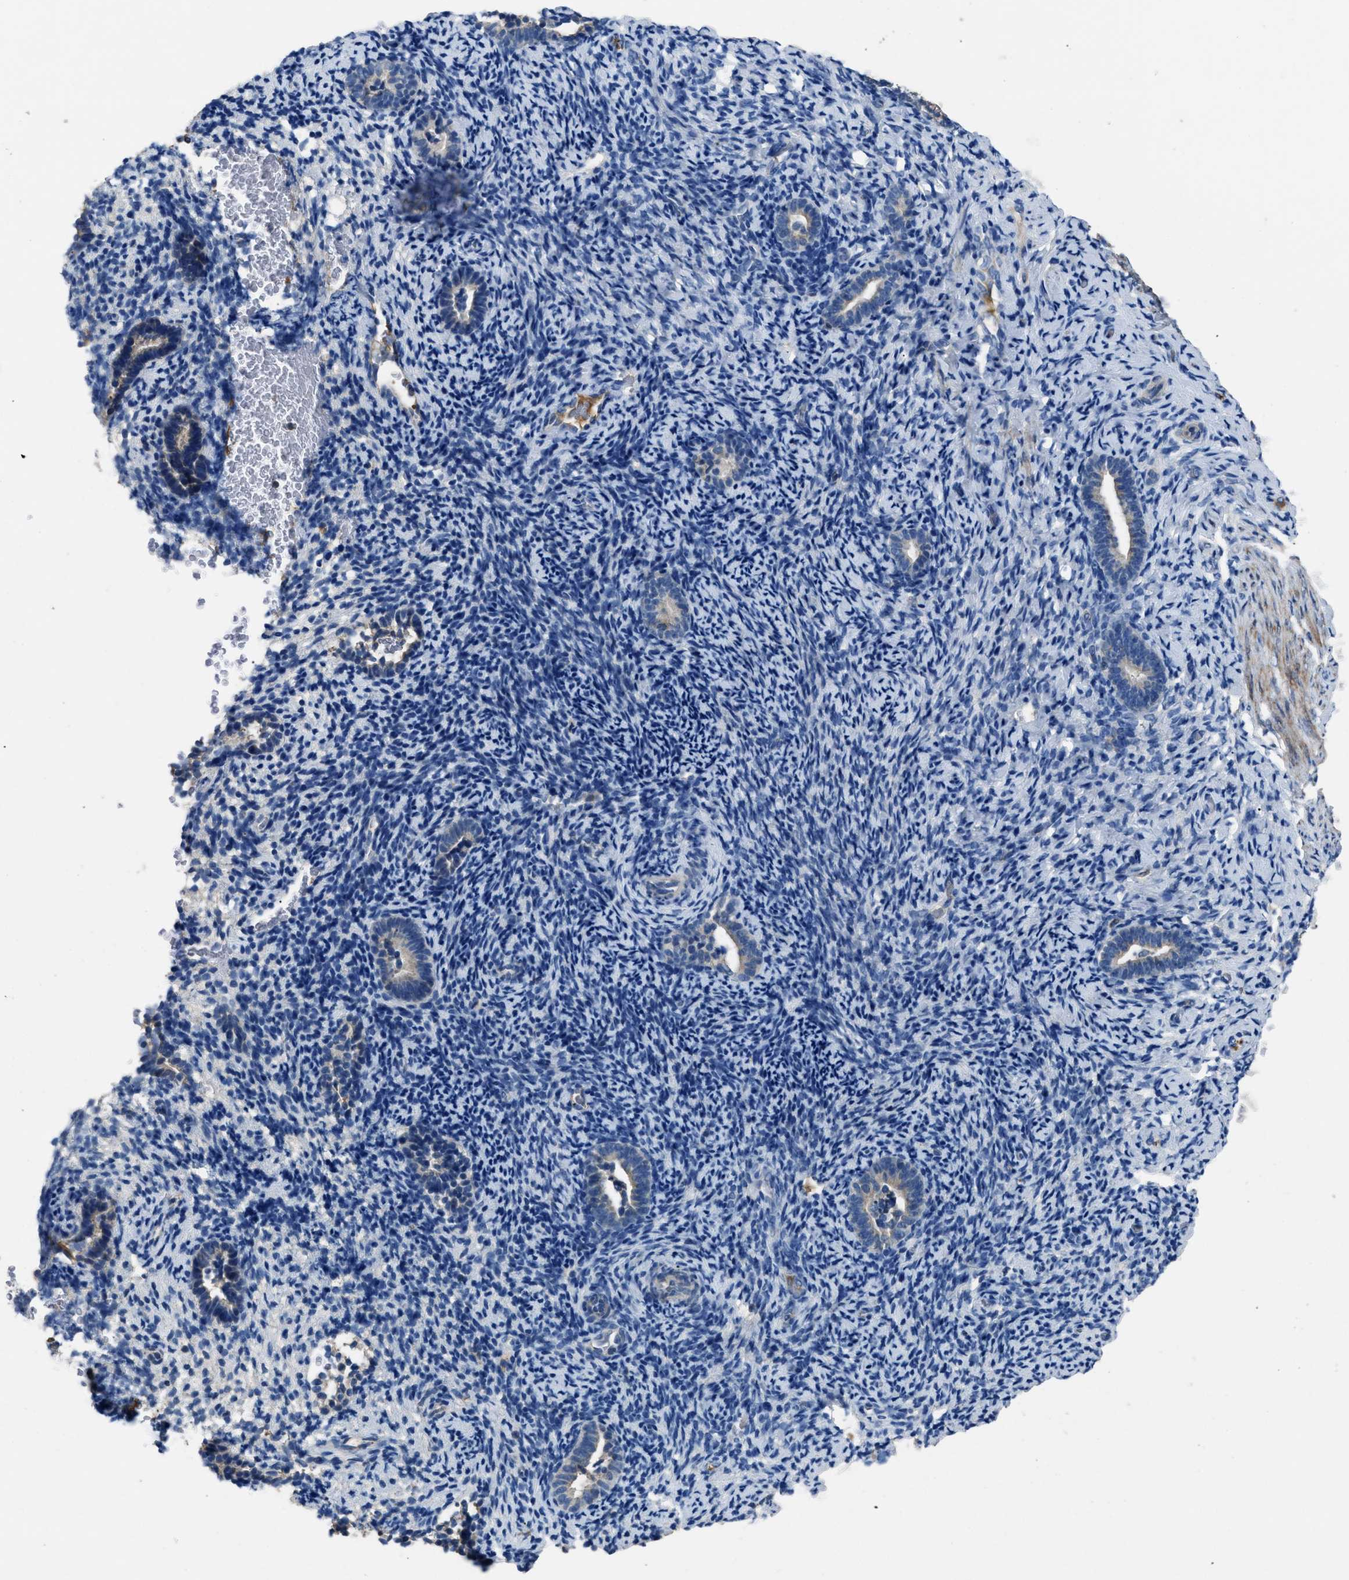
{"staining": {"intensity": "negative", "quantity": "none", "location": "none"}, "tissue": "endometrium", "cell_type": "Cells in endometrial stroma", "image_type": "normal", "snomed": [{"axis": "morphology", "description": "Normal tissue, NOS"}, {"axis": "topography", "description": "Endometrium"}], "caption": "Immunohistochemical staining of benign human endometrium reveals no significant positivity in cells in endometrial stroma.", "gene": "SGCZ", "patient": {"sex": "female", "age": 51}}